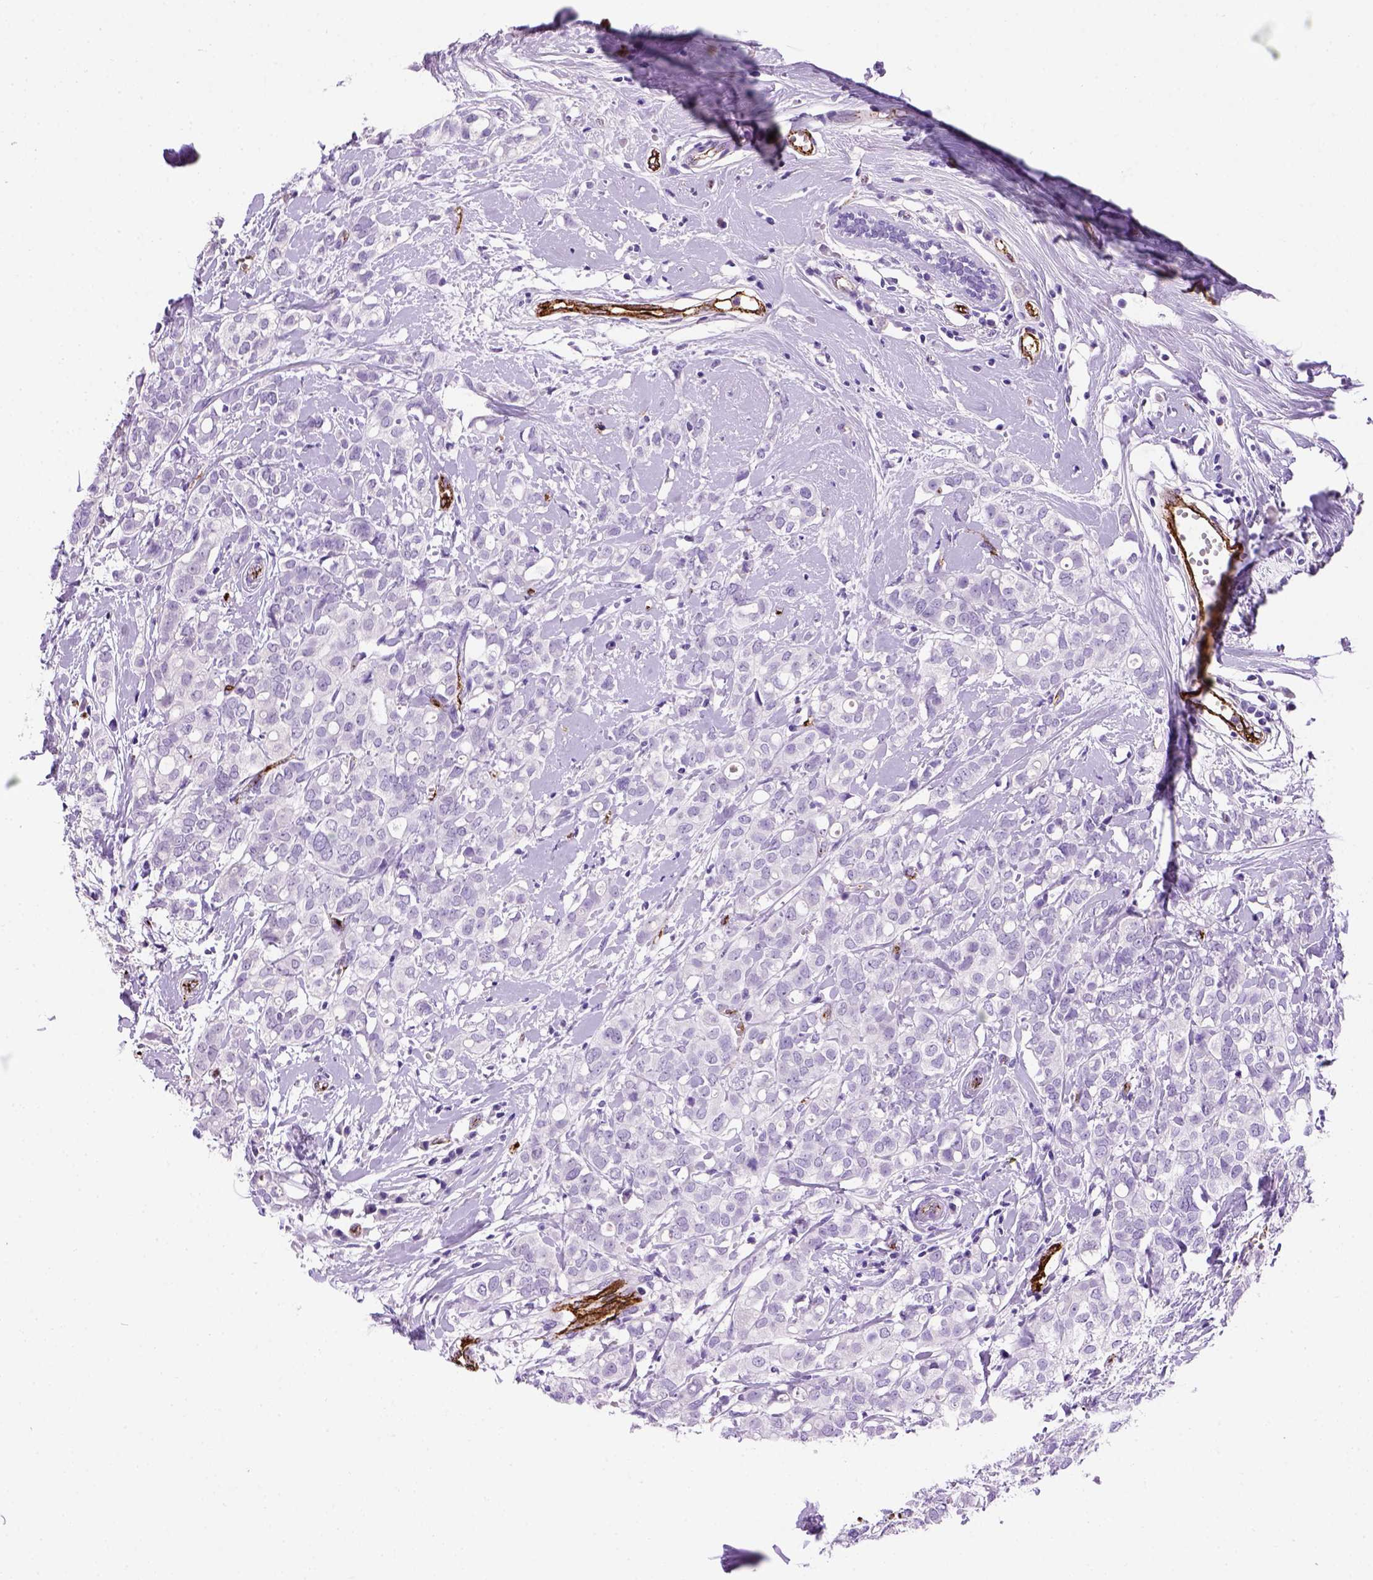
{"staining": {"intensity": "negative", "quantity": "none", "location": "none"}, "tissue": "breast cancer", "cell_type": "Tumor cells", "image_type": "cancer", "snomed": [{"axis": "morphology", "description": "Duct carcinoma"}, {"axis": "topography", "description": "Breast"}], "caption": "High magnification brightfield microscopy of breast cancer (infiltrating ductal carcinoma) stained with DAB (brown) and counterstained with hematoxylin (blue): tumor cells show no significant staining.", "gene": "VWF", "patient": {"sex": "female", "age": 40}}